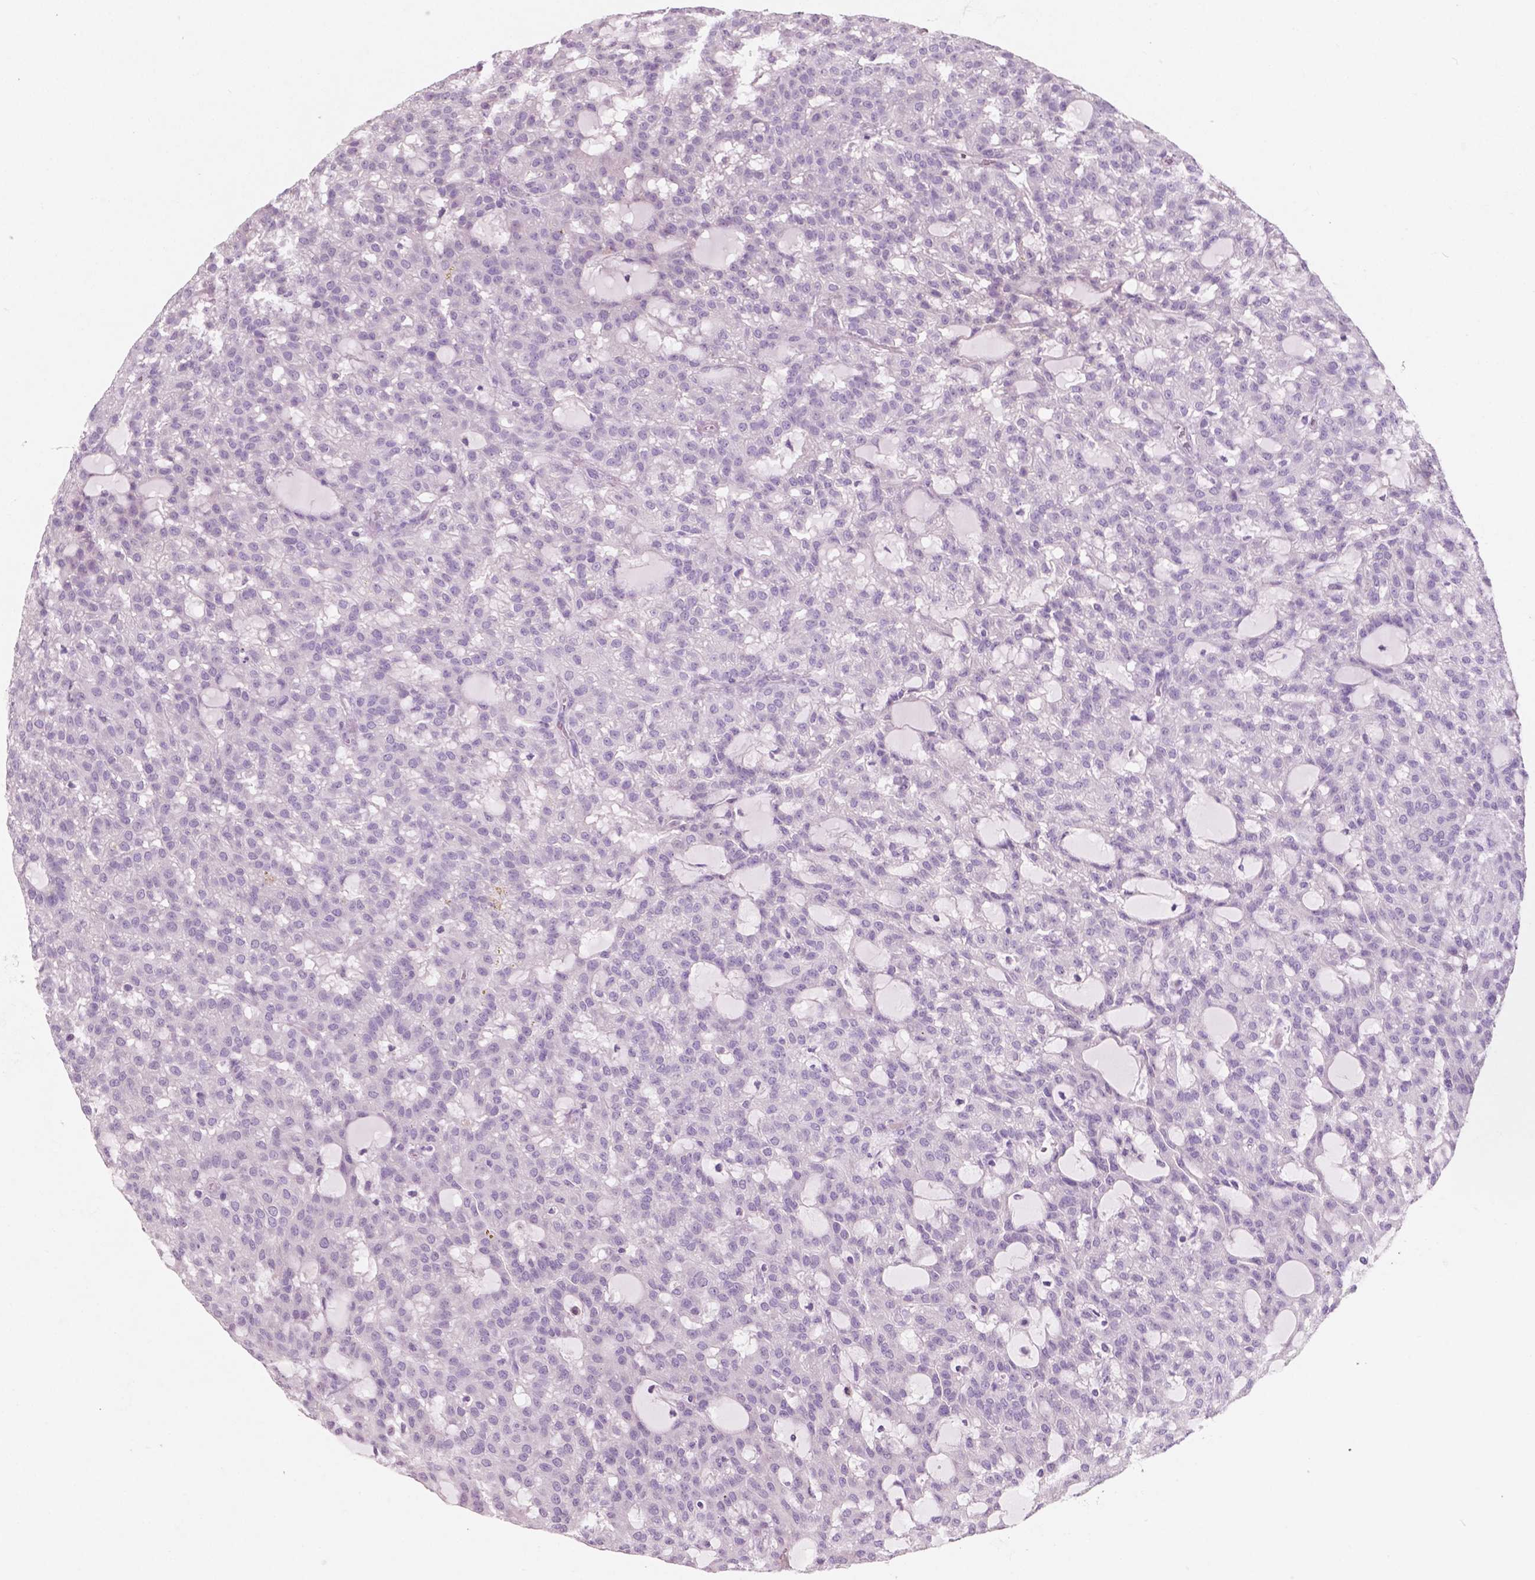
{"staining": {"intensity": "negative", "quantity": "none", "location": "none"}, "tissue": "renal cancer", "cell_type": "Tumor cells", "image_type": "cancer", "snomed": [{"axis": "morphology", "description": "Adenocarcinoma, NOS"}, {"axis": "topography", "description": "Kidney"}], "caption": "Renal adenocarcinoma was stained to show a protein in brown. There is no significant positivity in tumor cells.", "gene": "AWAT1", "patient": {"sex": "male", "age": 63}}